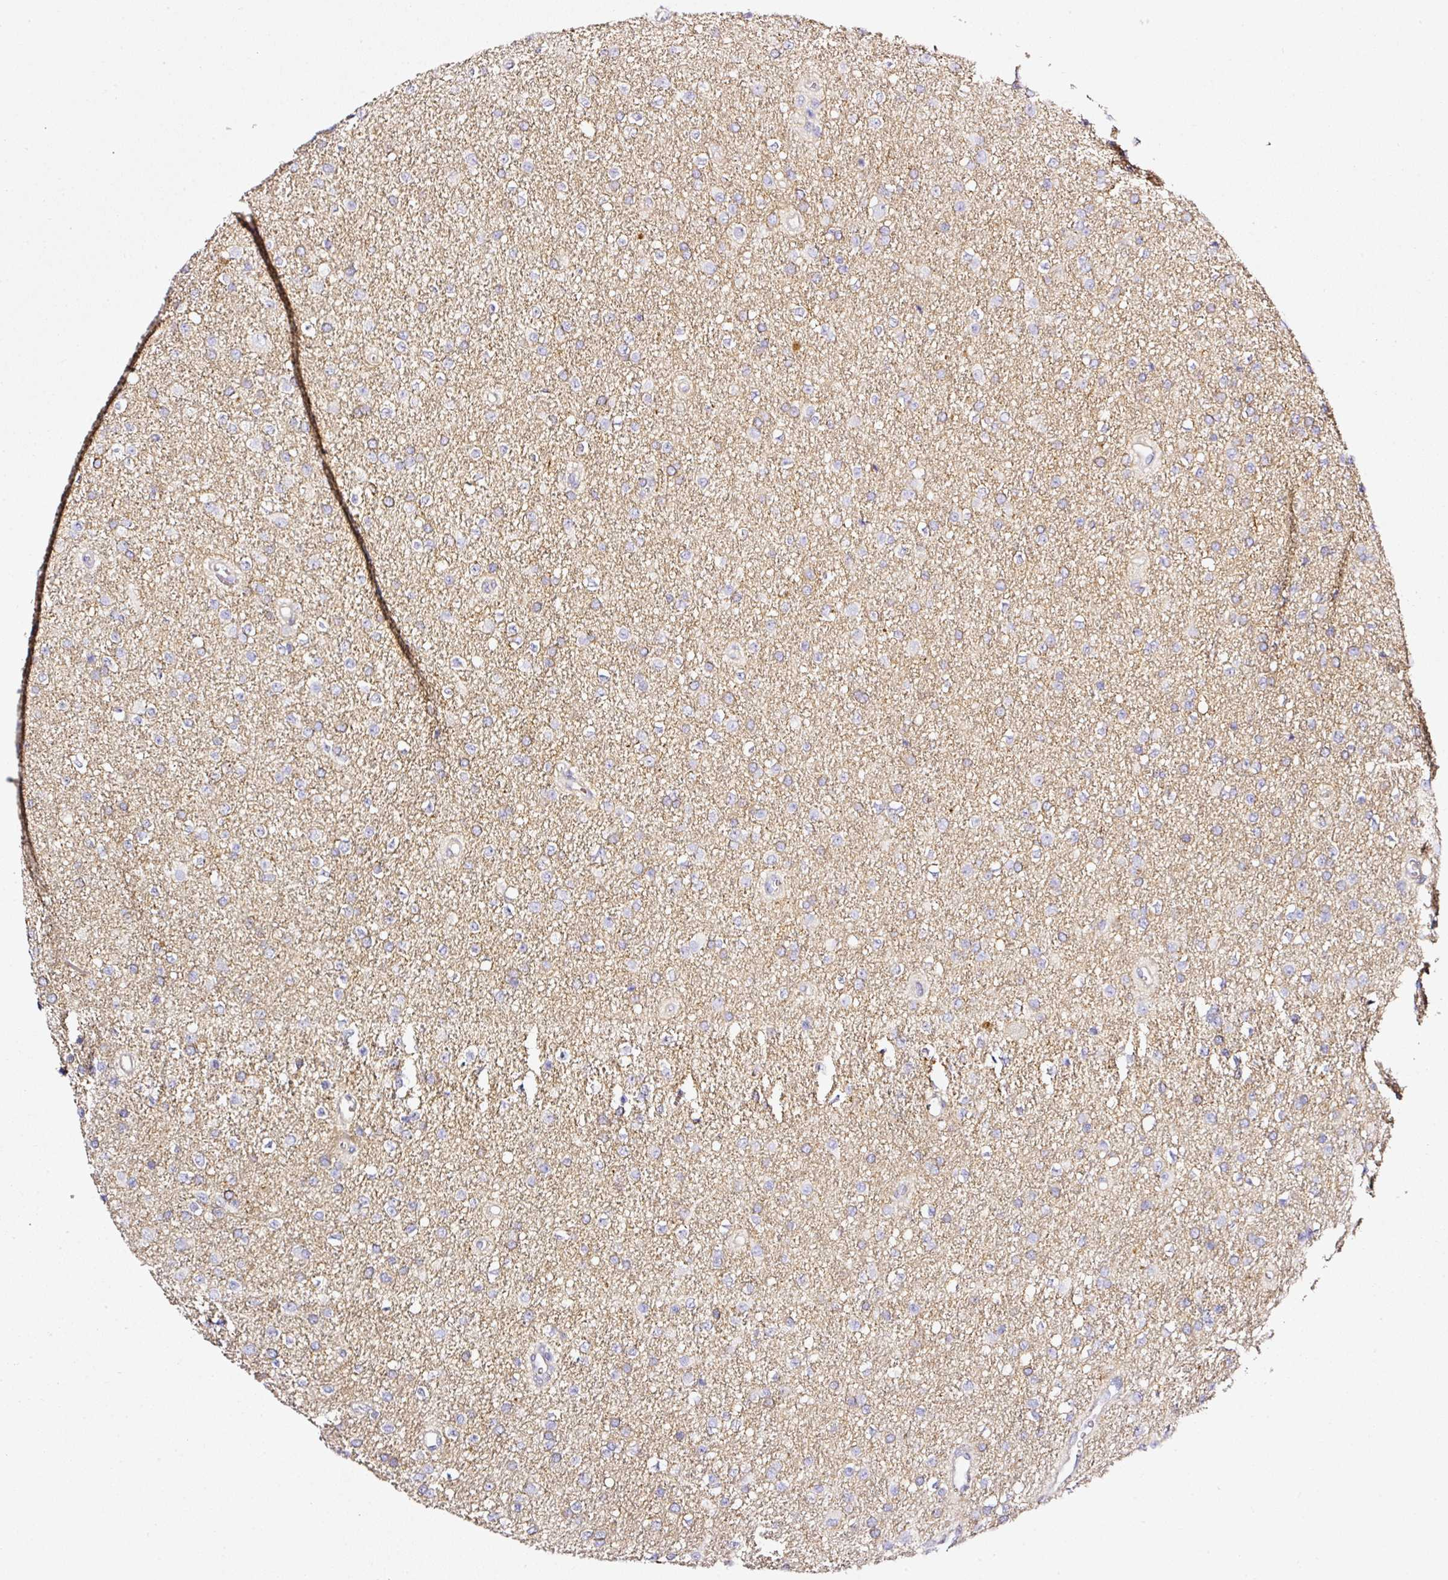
{"staining": {"intensity": "negative", "quantity": "none", "location": "none"}, "tissue": "glioma", "cell_type": "Tumor cells", "image_type": "cancer", "snomed": [{"axis": "morphology", "description": "Glioma, malignant, Low grade"}, {"axis": "topography", "description": "Brain"}], "caption": "The IHC image has no significant expression in tumor cells of glioma tissue. (Brightfield microscopy of DAB (3,3'-diaminobenzidine) immunohistochemistry (IHC) at high magnification).", "gene": "CD47", "patient": {"sex": "female", "age": 34}}